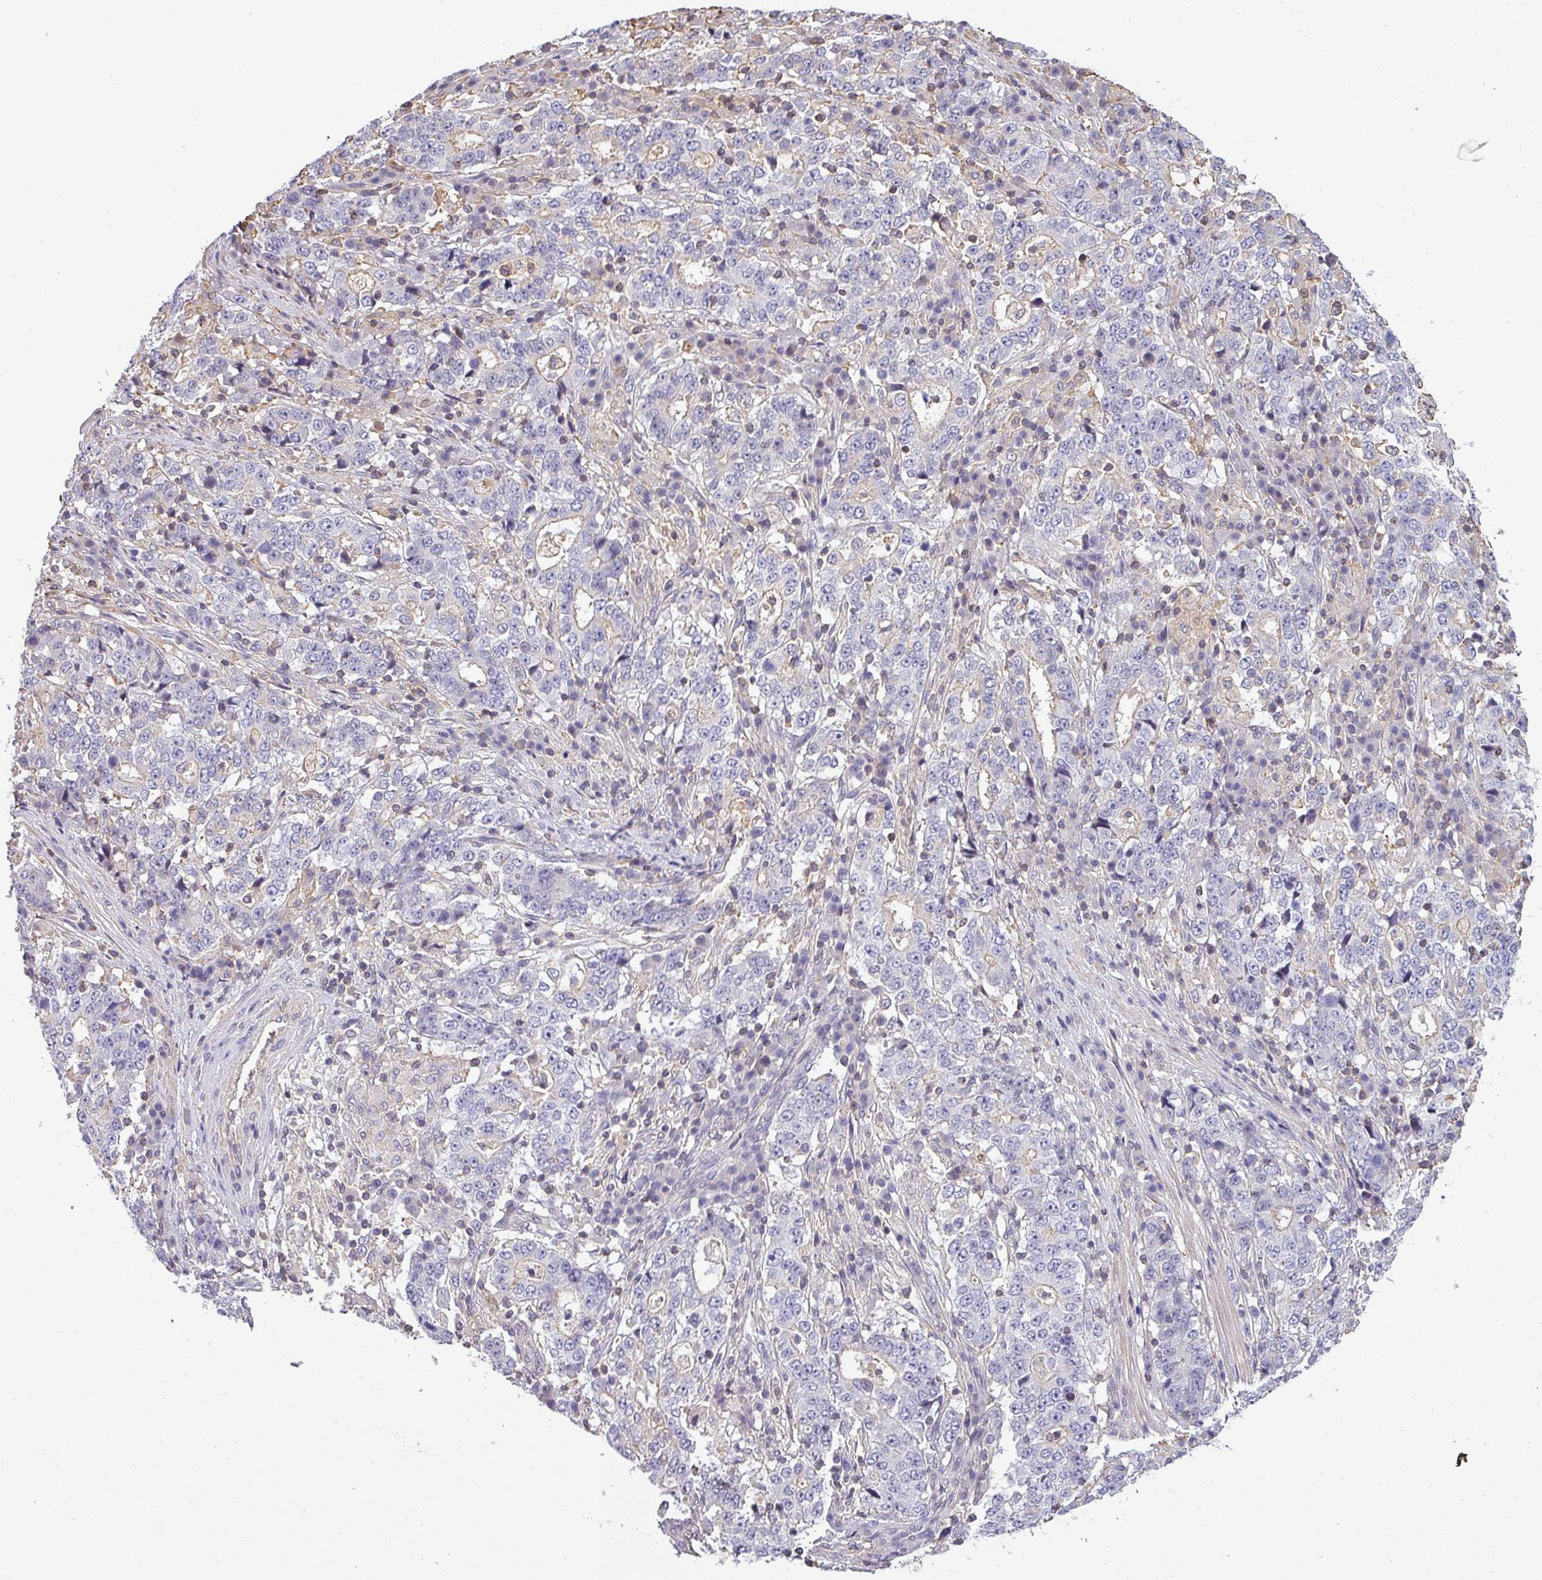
{"staining": {"intensity": "negative", "quantity": "none", "location": "none"}, "tissue": "stomach cancer", "cell_type": "Tumor cells", "image_type": "cancer", "snomed": [{"axis": "morphology", "description": "Adenocarcinoma, NOS"}, {"axis": "topography", "description": "Stomach"}], "caption": "An IHC histopathology image of stomach adenocarcinoma is shown. There is no staining in tumor cells of stomach adenocarcinoma.", "gene": "ZNF835", "patient": {"sex": "male", "age": 59}}